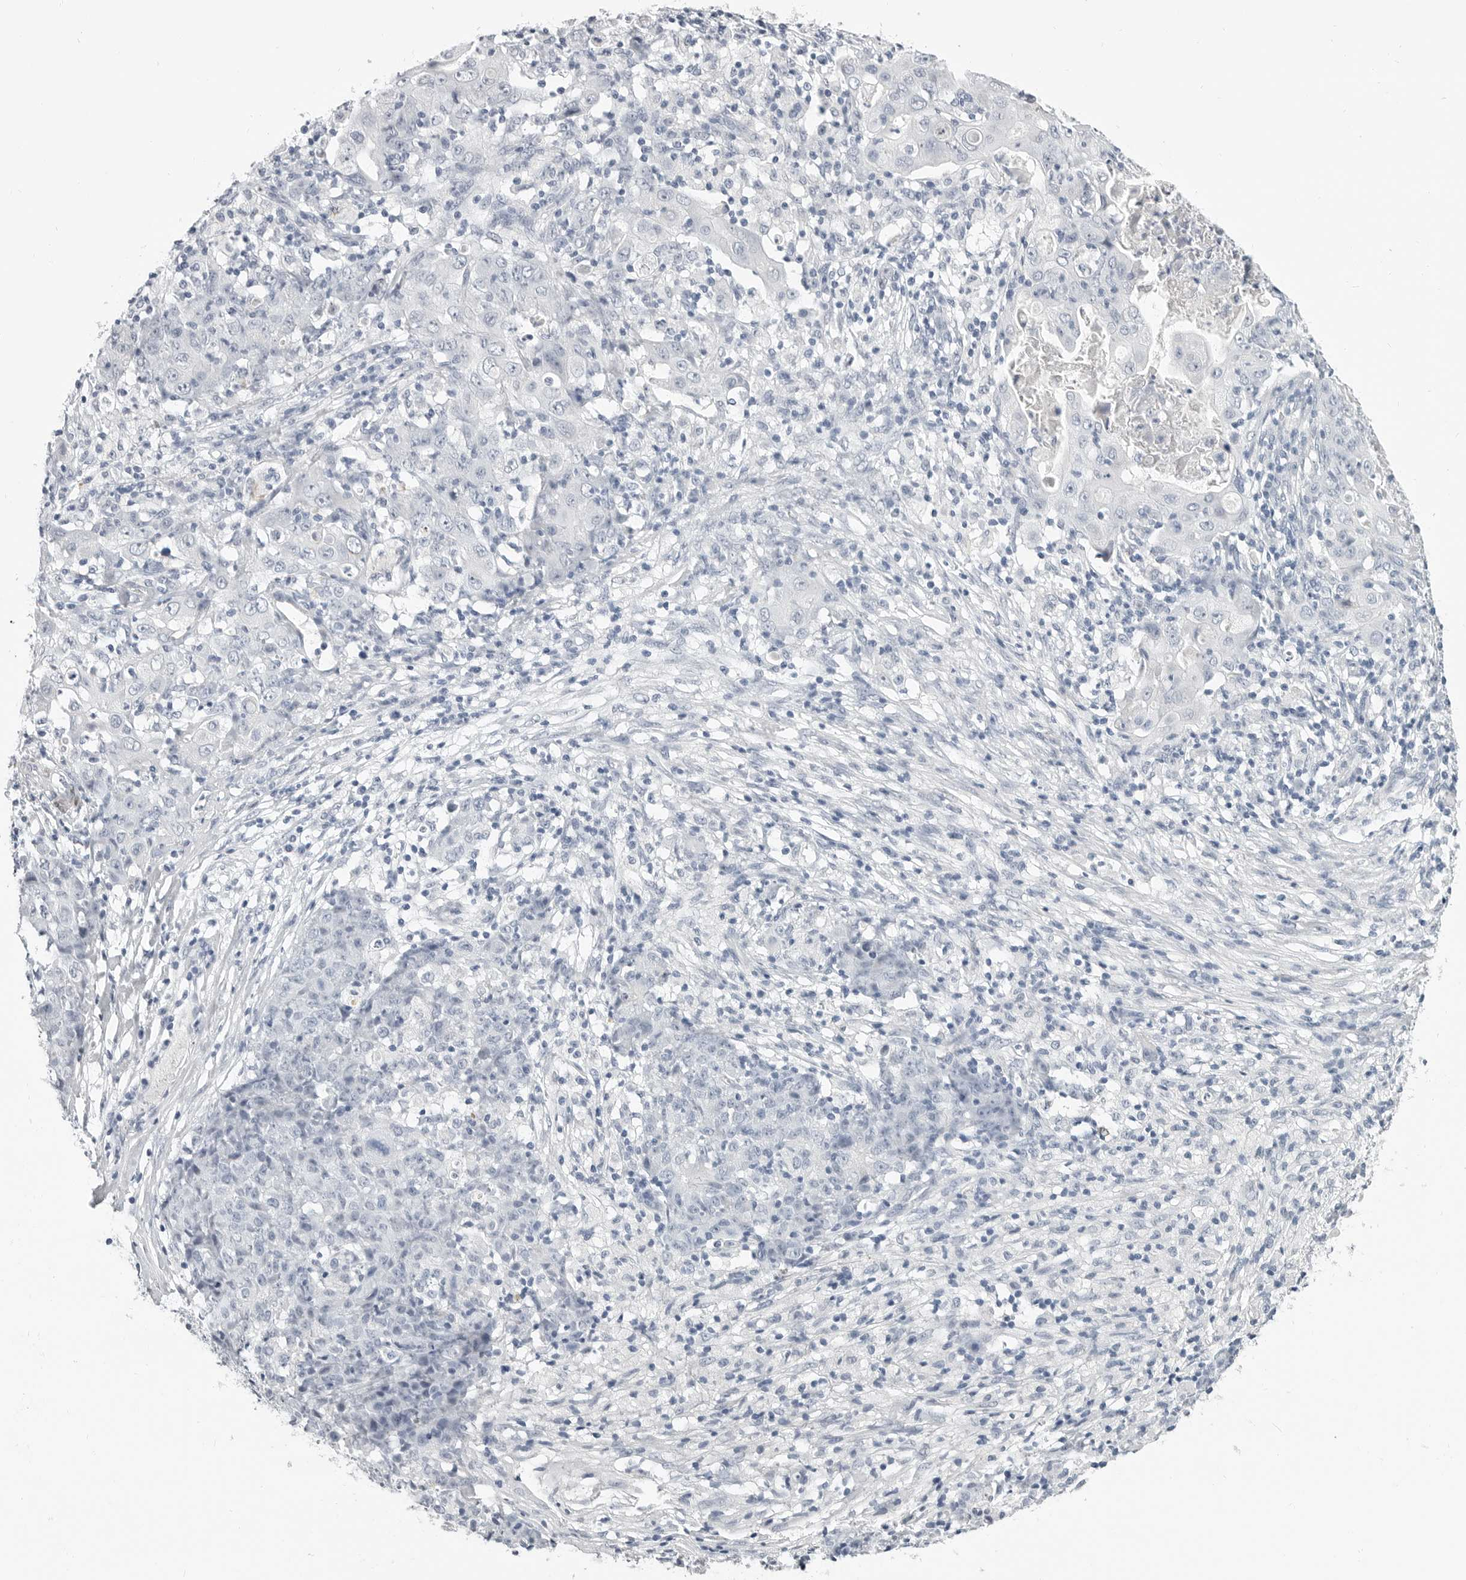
{"staining": {"intensity": "negative", "quantity": "none", "location": "none"}, "tissue": "ovarian cancer", "cell_type": "Tumor cells", "image_type": "cancer", "snomed": [{"axis": "morphology", "description": "Carcinoma, endometroid"}, {"axis": "topography", "description": "Ovary"}], "caption": "Immunohistochemistry of human ovarian cancer demonstrates no staining in tumor cells.", "gene": "PLN", "patient": {"sex": "female", "age": 42}}